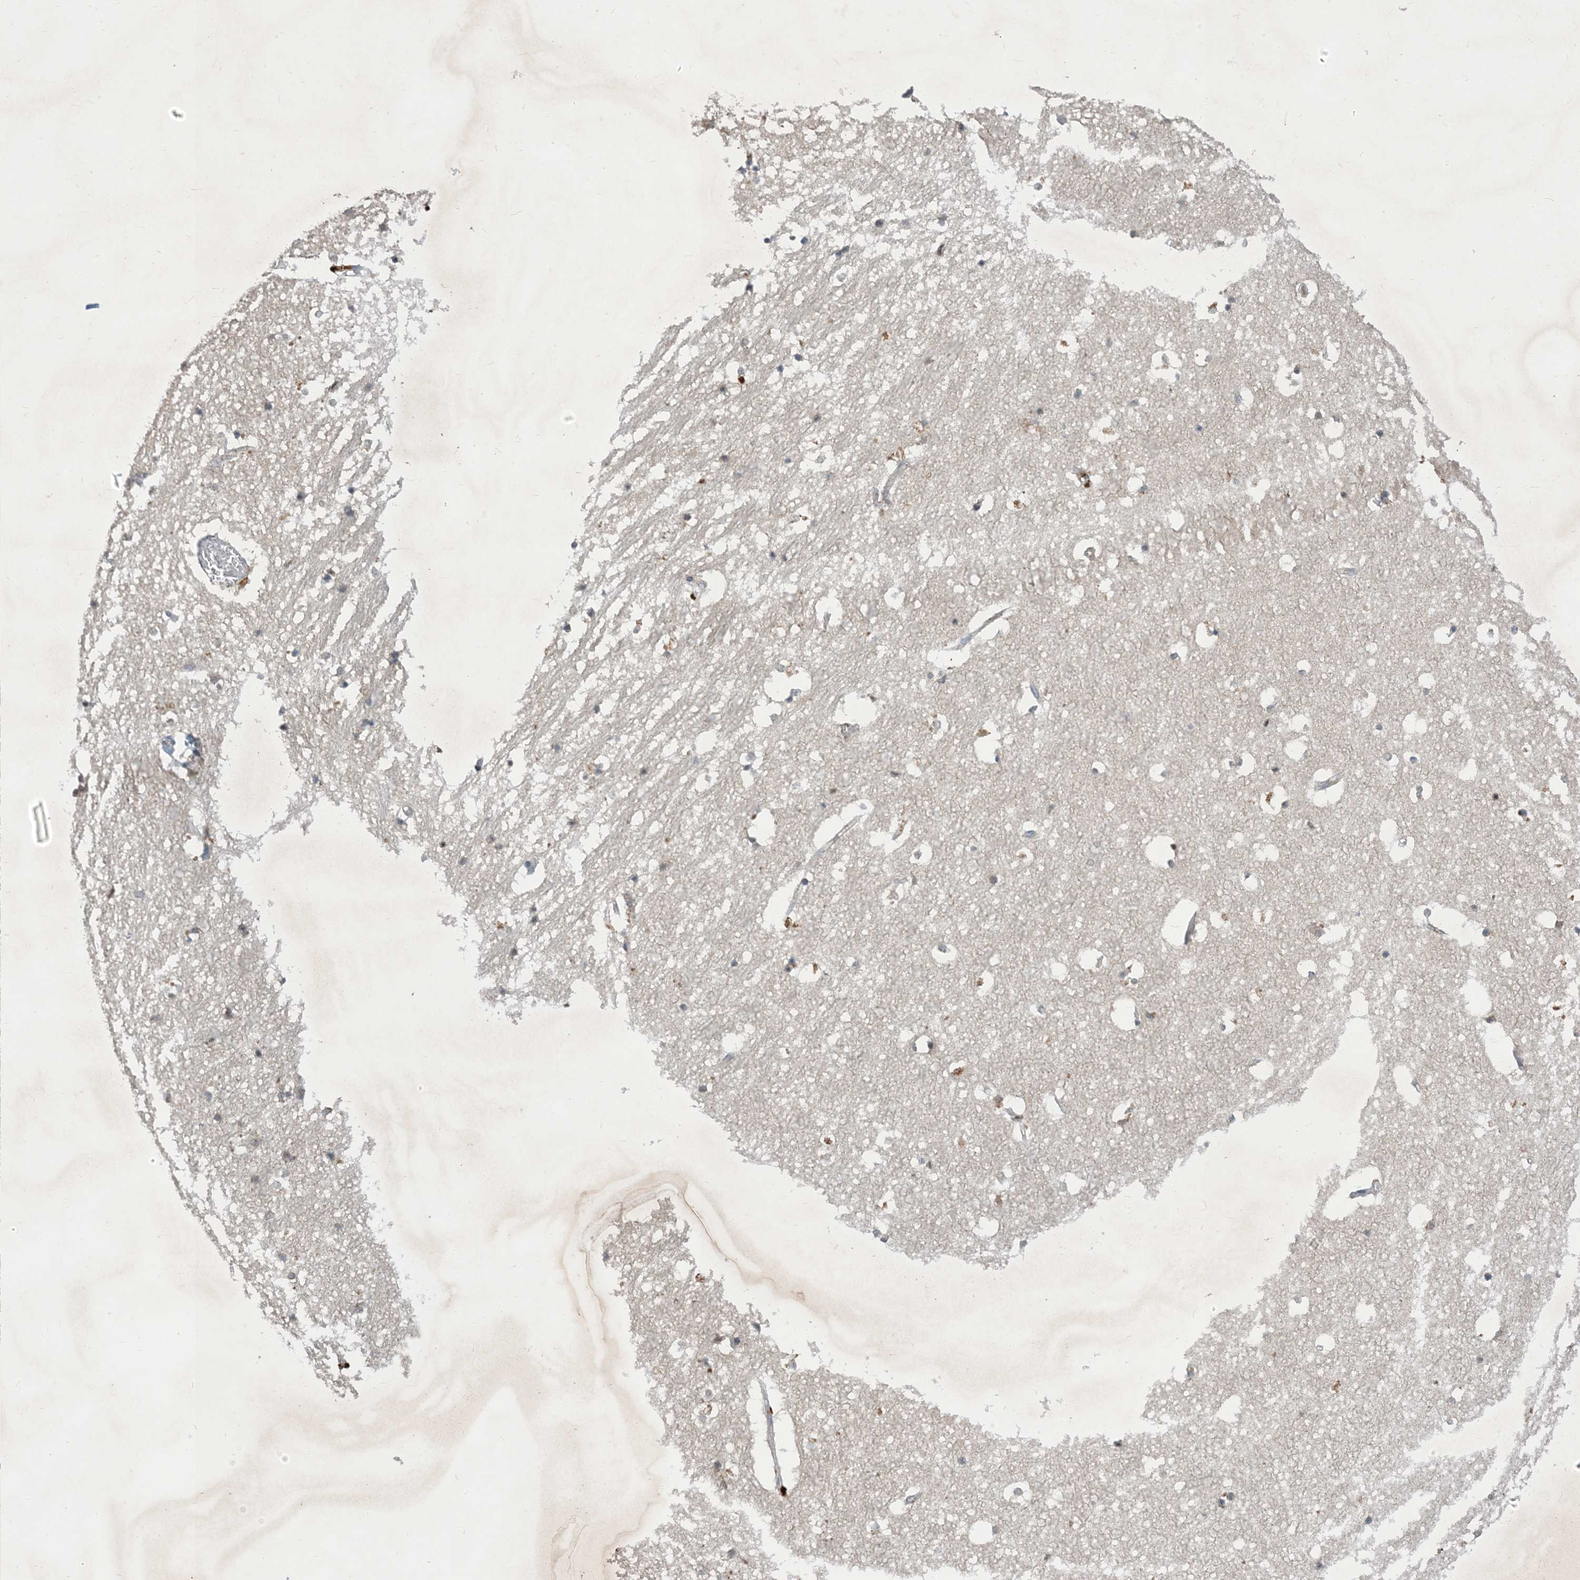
{"staining": {"intensity": "negative", "quantity": "none", "location": "none"}, "tissue": "hippocampus", "cell_type": "Glial cells", "image_type": "normal", "snomed": [{"axis": "morphology", "description": "Normal tissue, NOS"}, {"axis": "topography", "description": "Hippocampus"}], "caption": "High power microscopy photomicrograph of an immunohistochemistry (IHC) image of unremarkable hippocampus, revealing no significant staining in glial cells. (Stains: DAB (3,3'-diaminobenzidine) immunohistochemistry with hematoxylin counter stain, Microscopy: brightfield microscopy at high magnification).", "gene": "NAGK", "patient": {"sex": "female", "age": 52}}